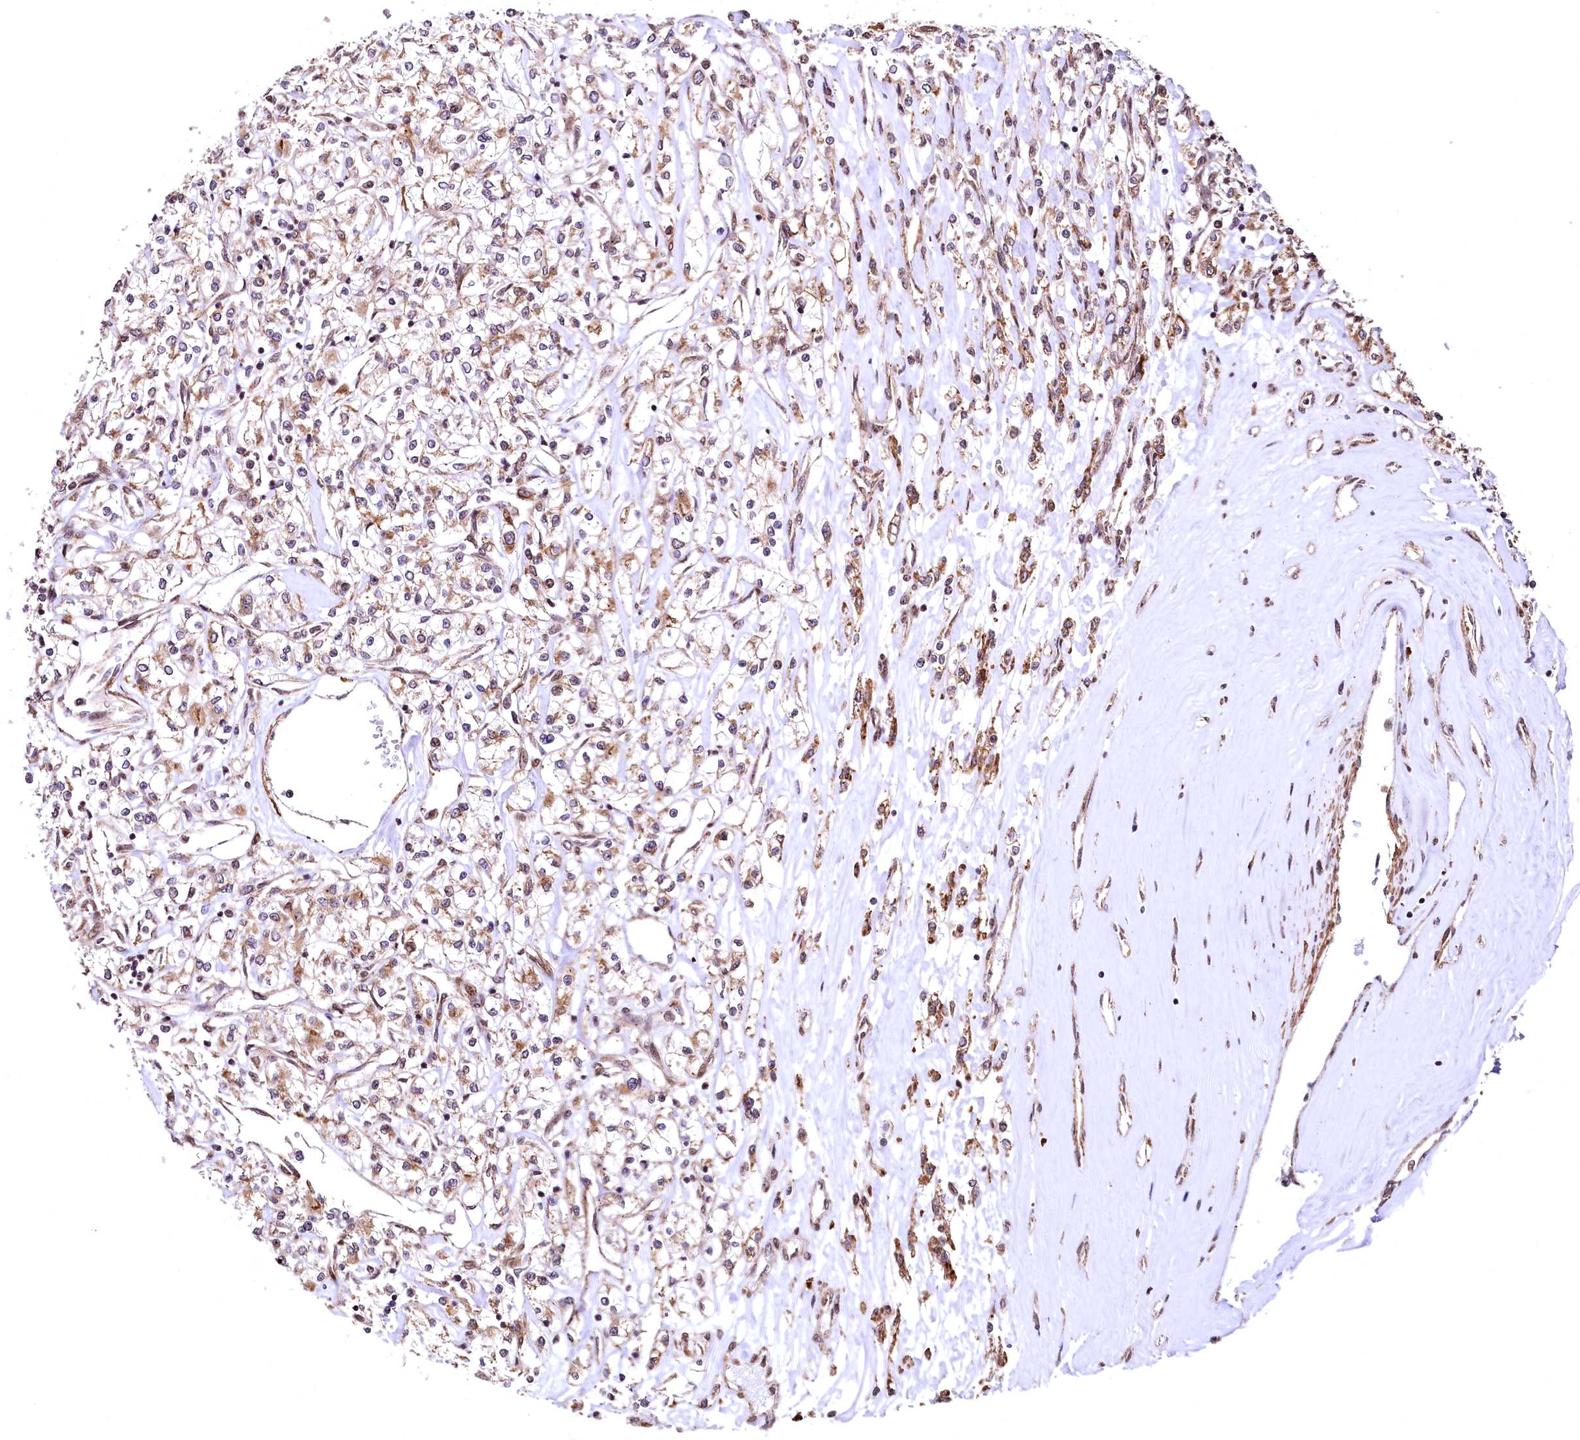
{"staining": {"intensity": "moderate", "quantity": "25%-75%", "location": "cytoplasmic/membranous"}, "tissue": "renal cancer", "cell_type": "Tumor cells", "image_type": "cancer", "snomed": [{"axis": "morphology", "description": "Adenocarcinoma, NOS"}, {"axis": "topography", "description": "Kidney"}], "caption": "Immunohistochemistry (IHC) (DAB) staining of human renal cancer exhibits moderate cytoplasmic/membranous protein staining in about 25%-75% of tumor cells. (IHC, brightfield microscopy, high magnification).", "gene": "PDS5B", "patient": {"sex": "female", "age": 59}}